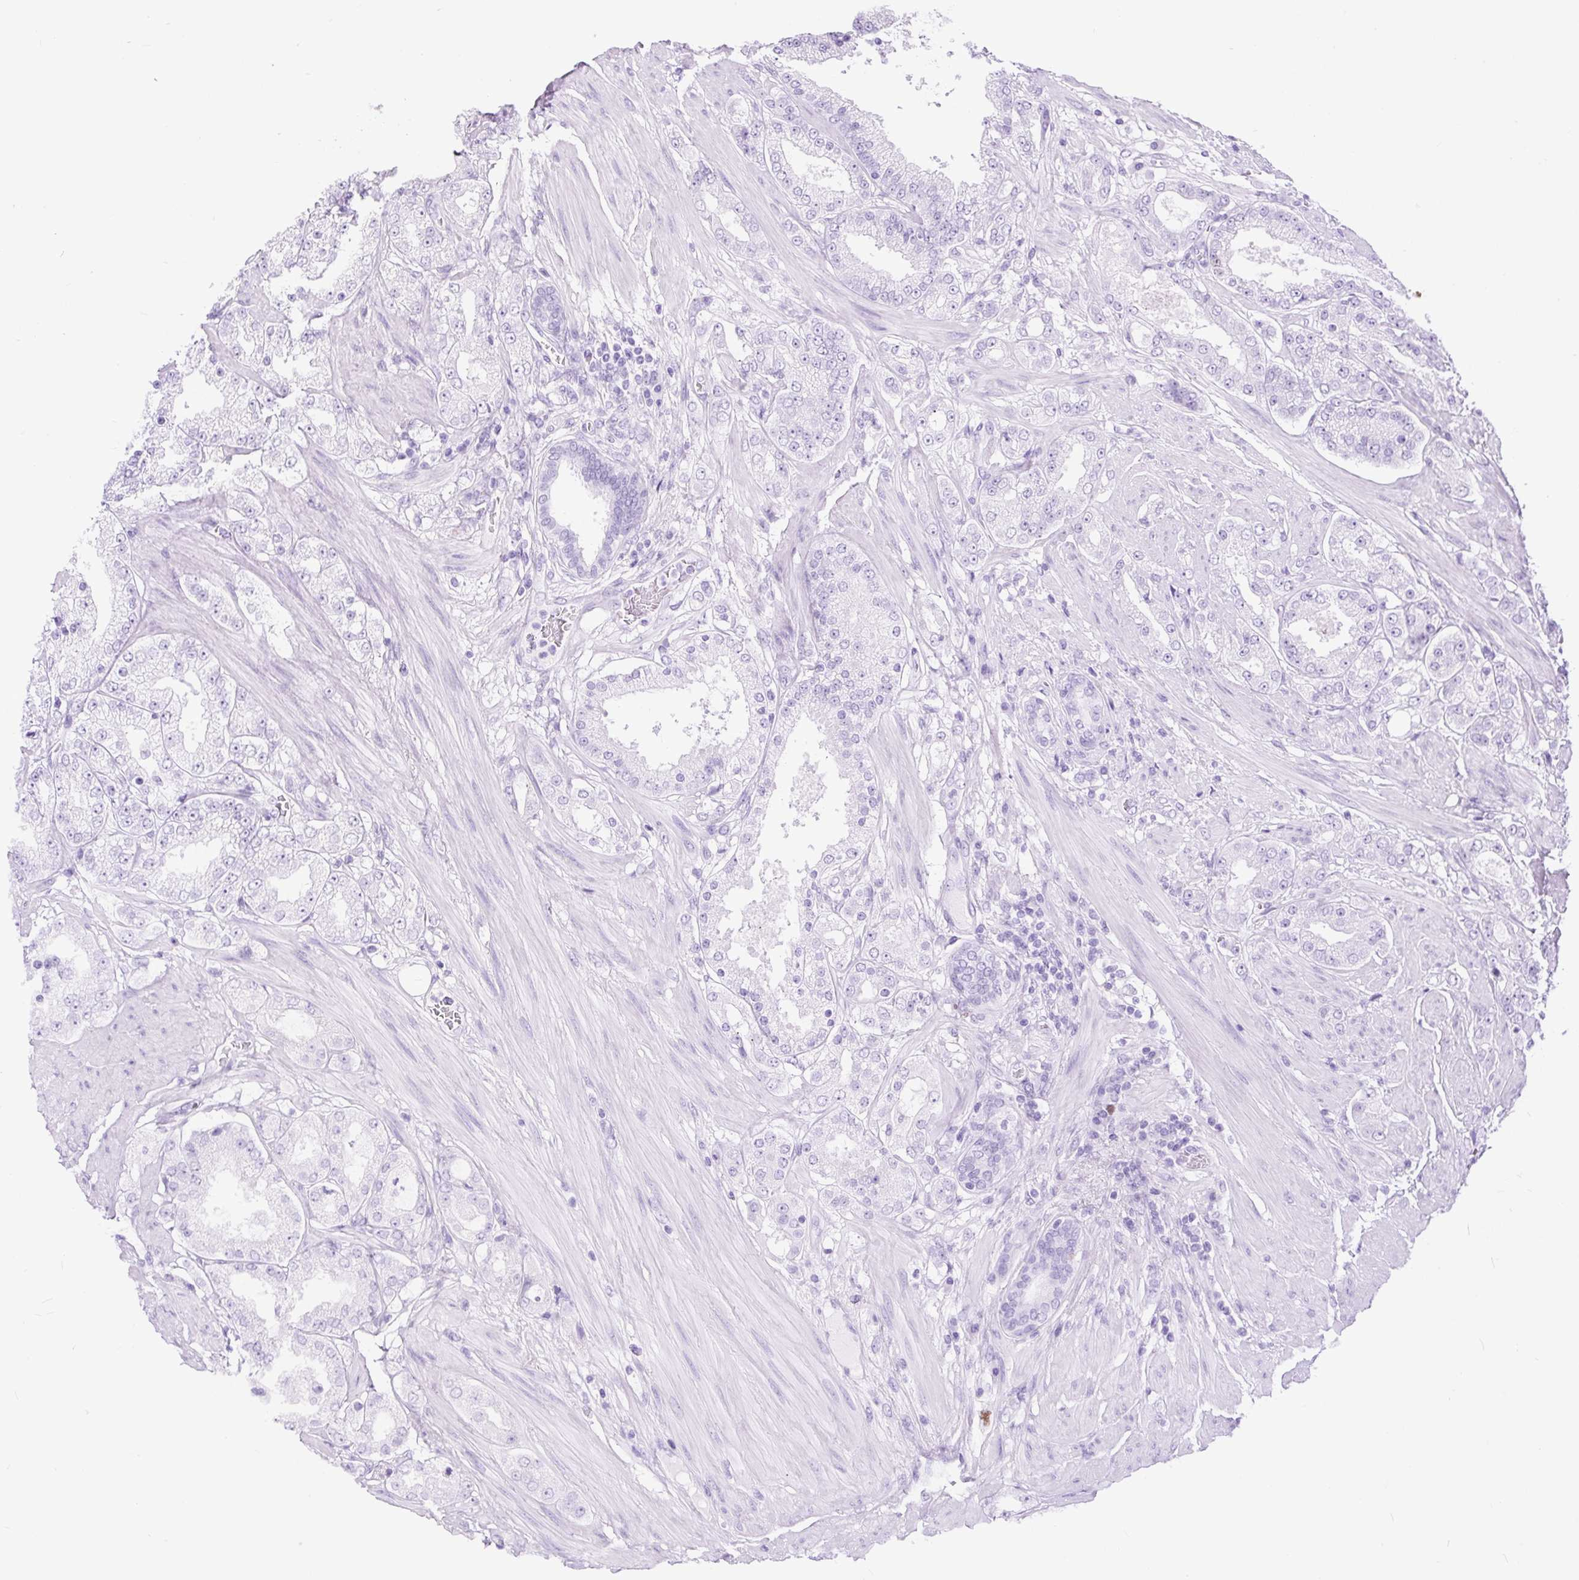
{"staining": {"intensity": "negative", "quantity": "none", "location": "none"}, "tissue": "prostate cancer", "cell_type": "Tumor cells", "image_type": "cancer", "snomed": [{"axis": "morphology", "description": "Adenocarcinoma, High grade"}, {"axis": "topography", "description": "Prostate"}], "caption": "This is an immunohistochemistry micrograph of prostate cancer (high-grade adenocarcinoma). There is no positivity in tumor cells.", "gene": "RACGAP1", "patient": {"sex": "male", "age": 68}}